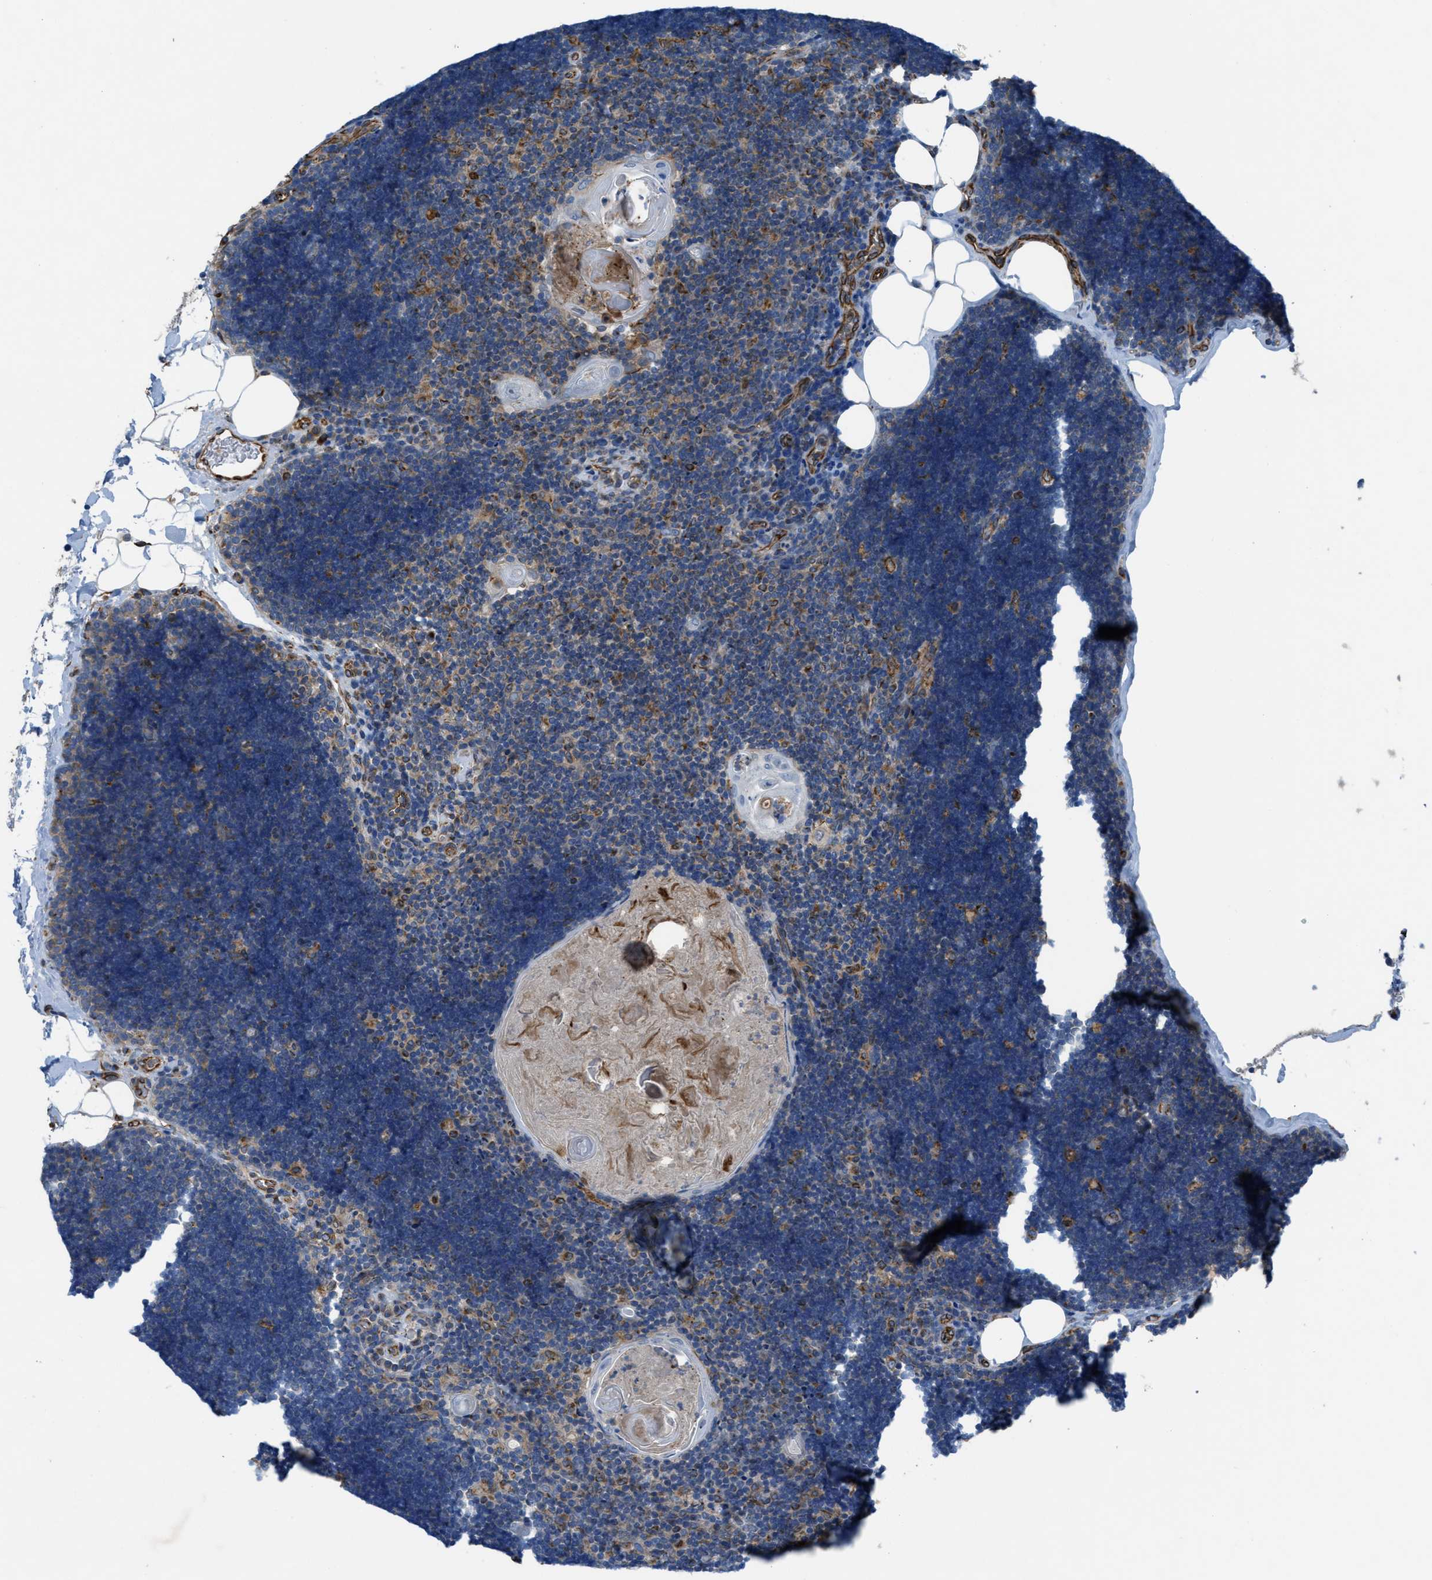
{"staining": {"intensity": "weak", "quantity": "<25%", "location": "cytoplasmic/membranous"}, "tissue": "lymph node", "cell_type": "Germinal center cells", "image_type": "normal", "snomed": [{"axis": "morphology", "description": "Normal tissue, NOS"}, {"axis": "topography", "description": "Lymph node"}], "caption": "IHC image of normal lymph node: human lymph node stained with DAB (3,3'-diaminobenzidine) exhibits no significant protein staining in germinal center cells.", "gene": "SLC6A9", "patient": {"sex": "male", "age": 33}}